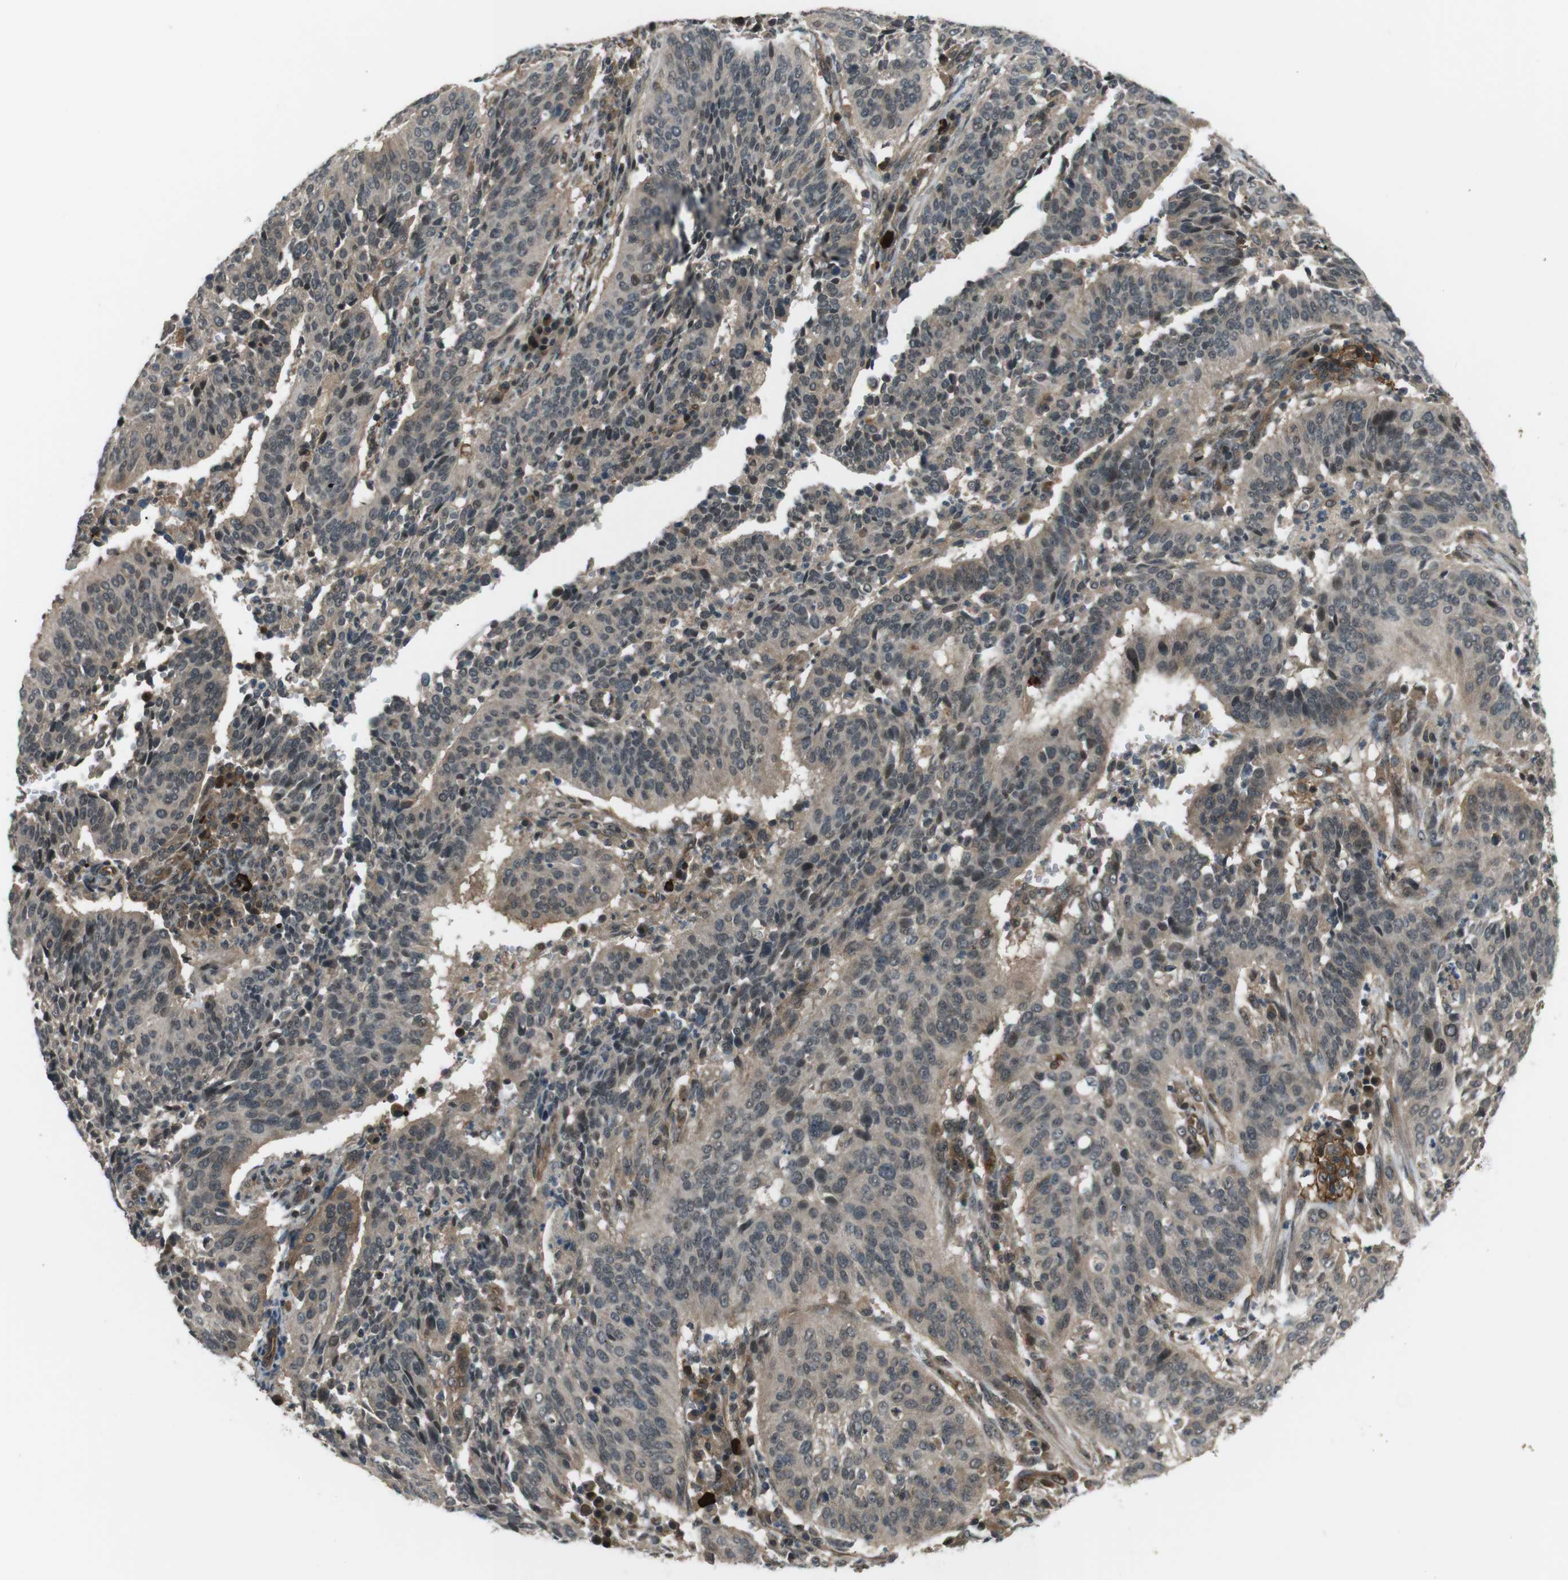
{"staining": {"intensity": "weak", "quantity": ">75%", "location": "cytoplasmic/membranous,nuclear"}, "tissue": "cervical cancer", "cell_type": "Tumor cells", "image_type": "cancer", "snomed": [{"axis": "morphology", "description": "Normal tissue, NOS"}, {"axis": "morphology", "description": "Squamous cell carcinoma, NOS"}, {"axis": "topography", "description": "Cervix"}], "caption": "This photomicrograph displays immunohistochemistry staining of cervical squamous cell carcinoma, with low weak cytoplasmic/membranous and nuclear positivity in approximately >75% of tumor cells.", "gene": "TIAM2", "patient": {"sex": "female", "age": 39}}